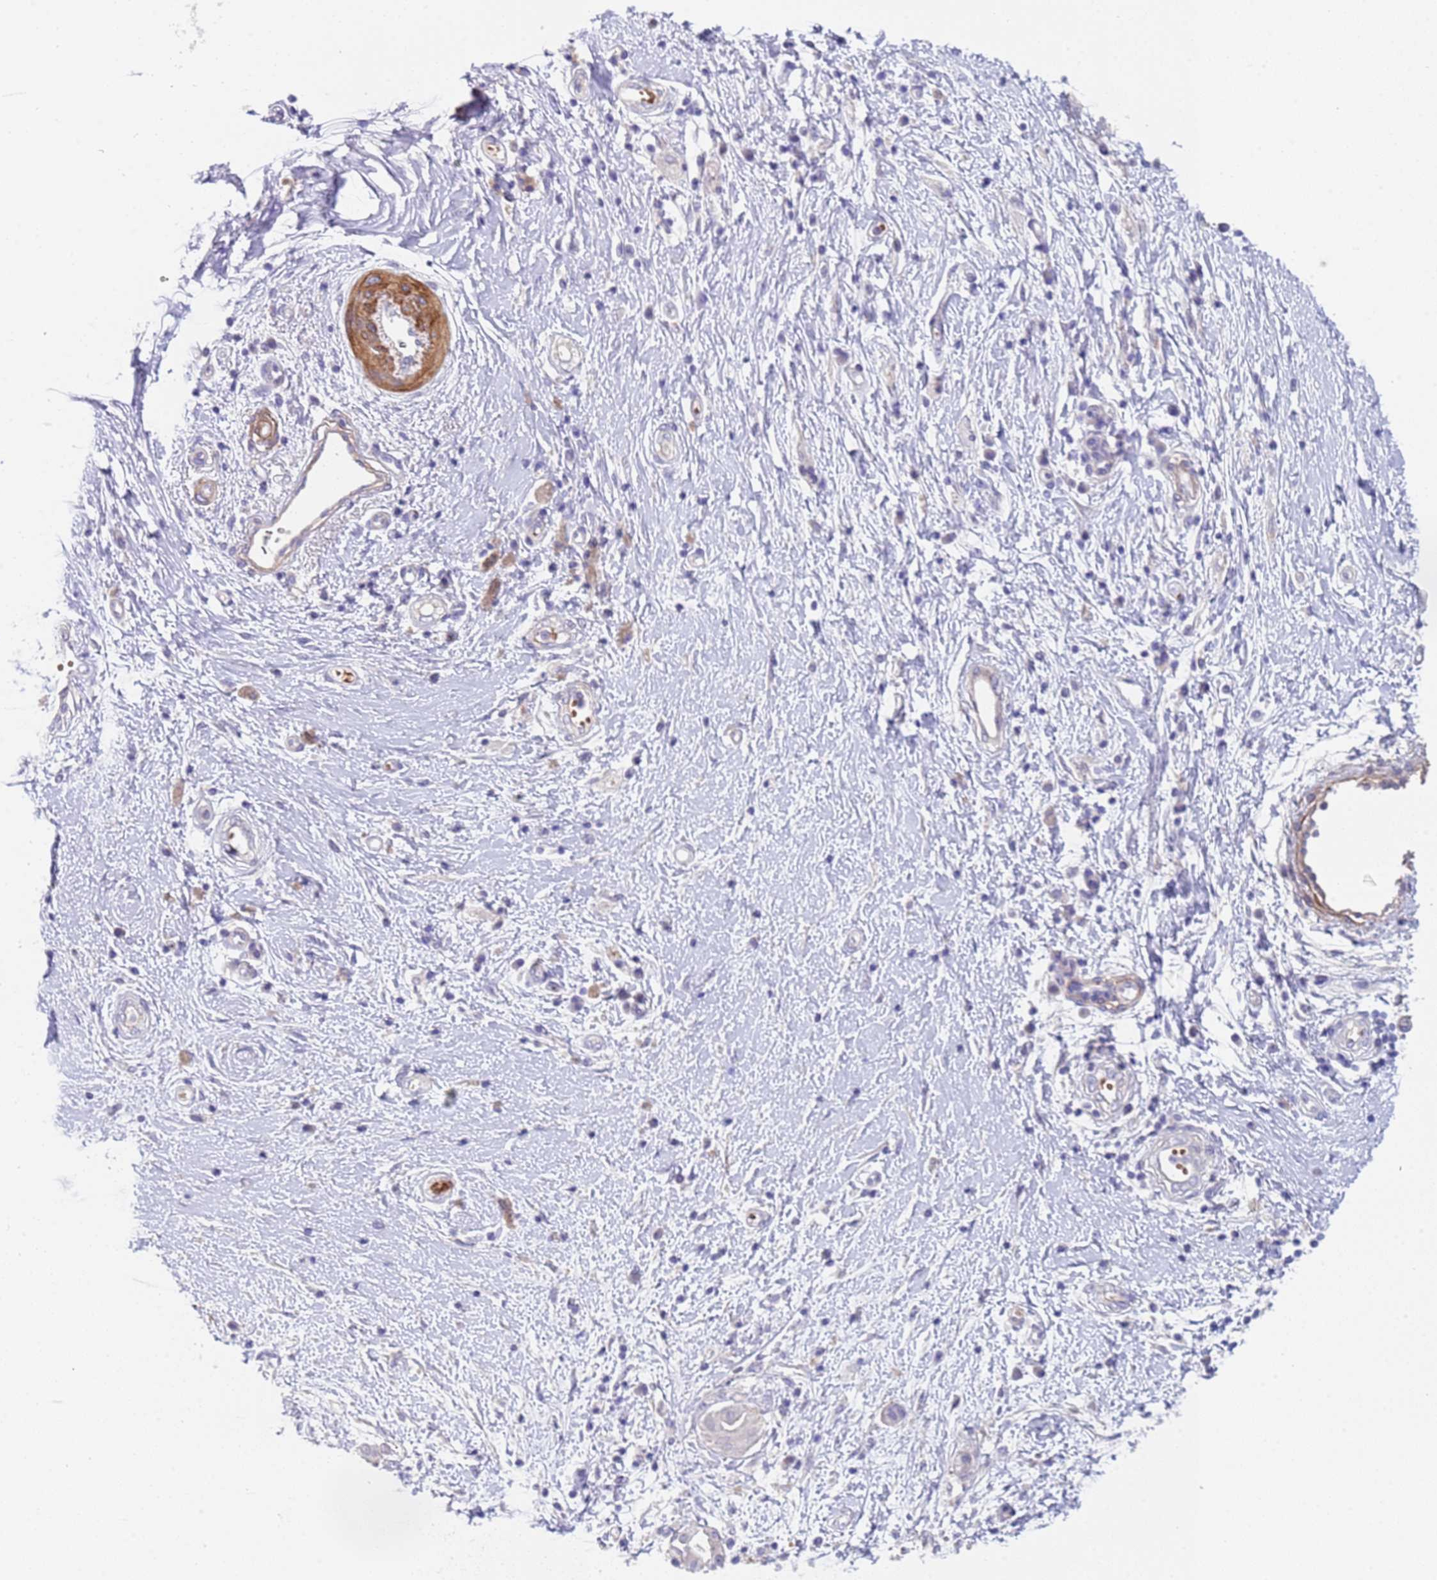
{"staining": {"intensity": "moderate", "quantity": "<25%", "location": "cytoplasmic/membranous"}, "tissue": "pancreatic cancer", "cell_type": "Tumor cells", "image_type": "cancer", "snomed": [{"axis": "morphology", "description": "Adenocarcinoma, NOS"}, {"axis": "topography", "description": "Pancreas"}], "caption": "A micrograph showing moderate cytoplasmic/membranous expression in about <25% of tumor cells in pancreatic cancer, as visualized by brown immunohistochemical staining.", "gene": "KBTBD3", "patient": {"sex": "male", "age": 68}}